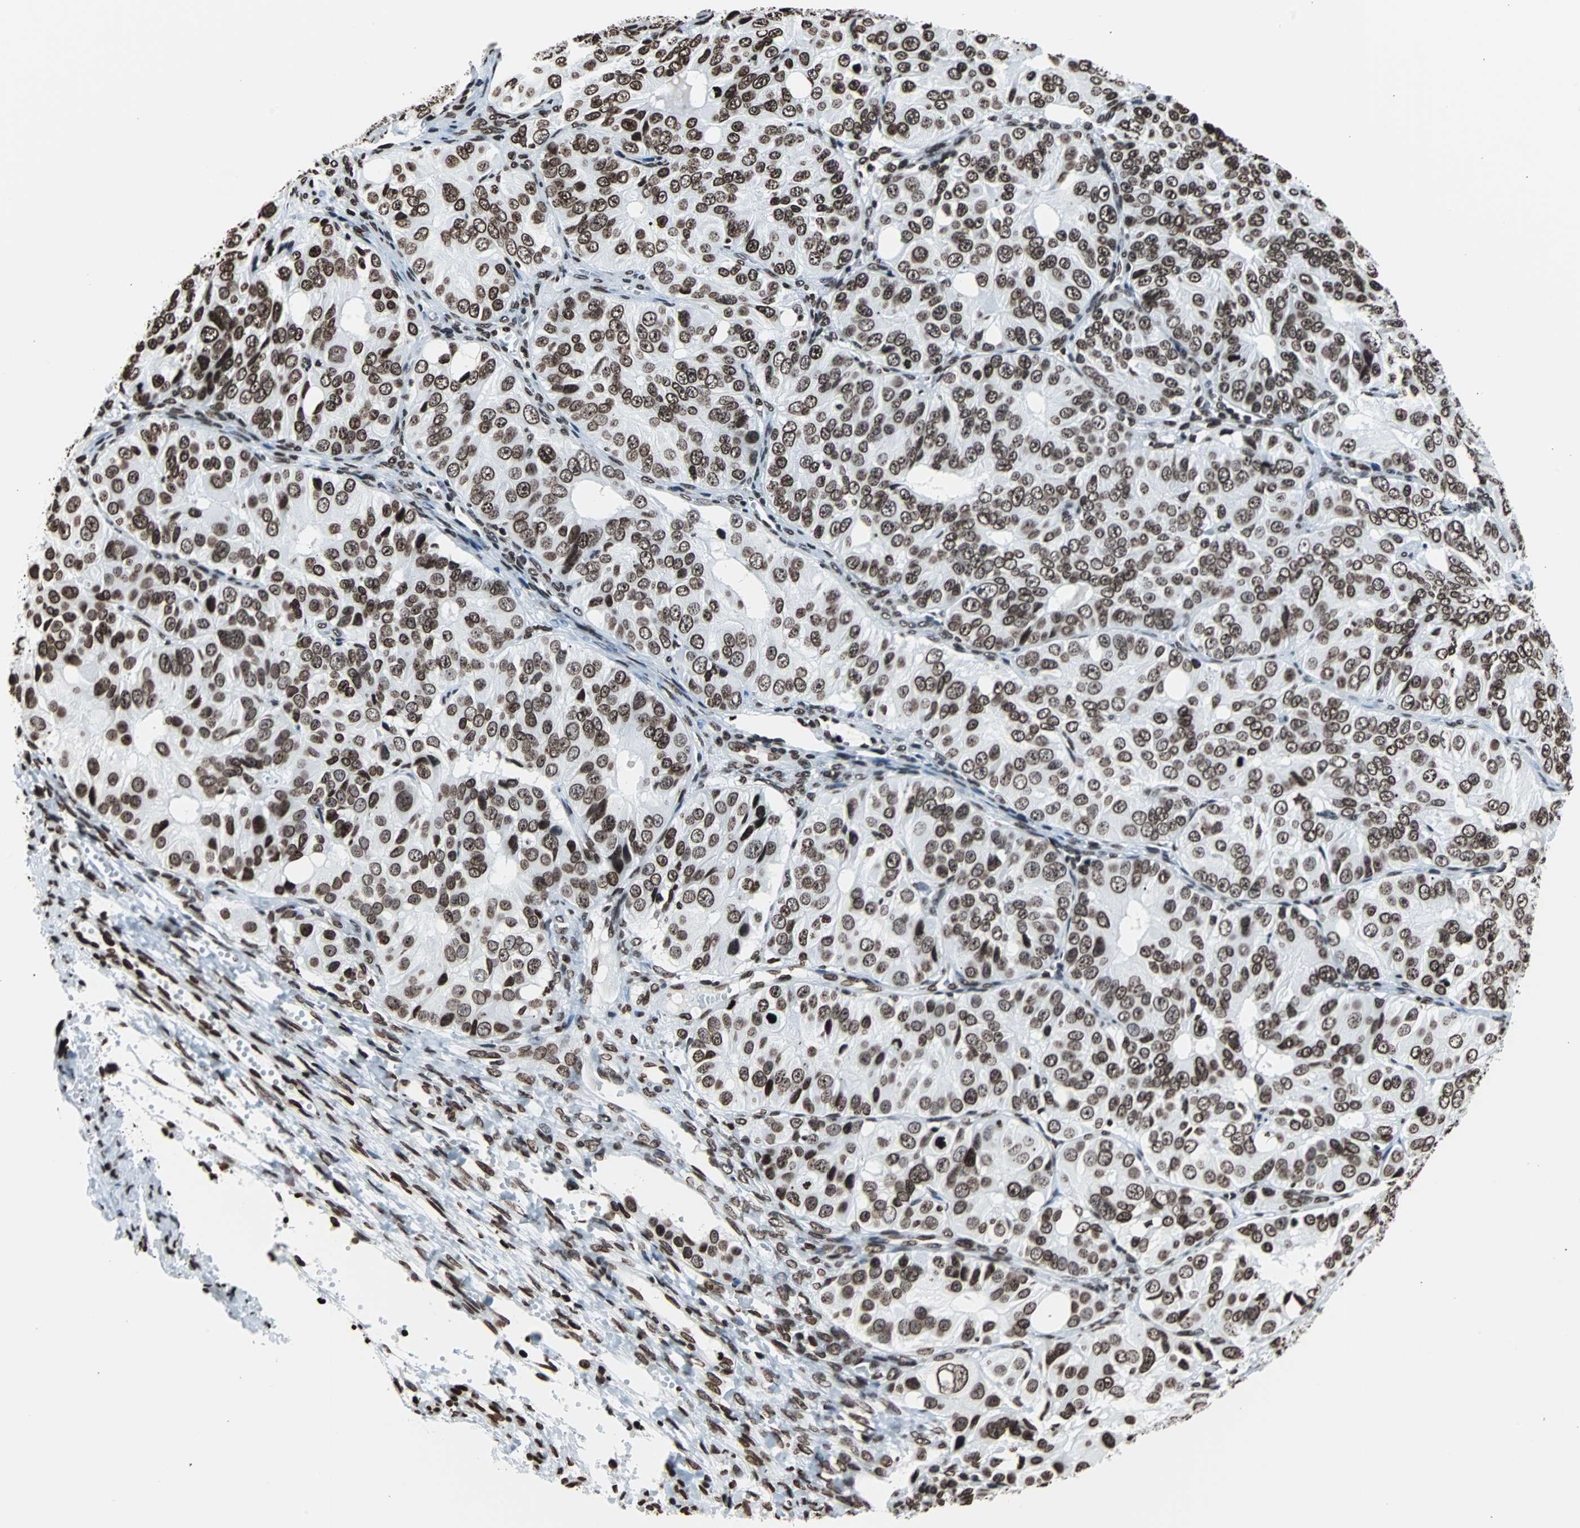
{"staining": {"intensity": "strong", "quantity": ">75%", "location": "nuclear"}, "tissue": "ovarian cancer", "cell_type": "Tumor cells", "image_type": "cancer", "snomed": [{"axis": "morphology", "description": "Carcinoma, endometroid"}, {"axis": "topography", "description": "Ovary"}], "caption": "About >75% of tumor cells in ovarian endometroid carcinoma show strong nuclear protein expression as visualized by brown immunohistochemical staining.", "gene": "H2BC18", "patient": {"sex": "female", "age": 51}}